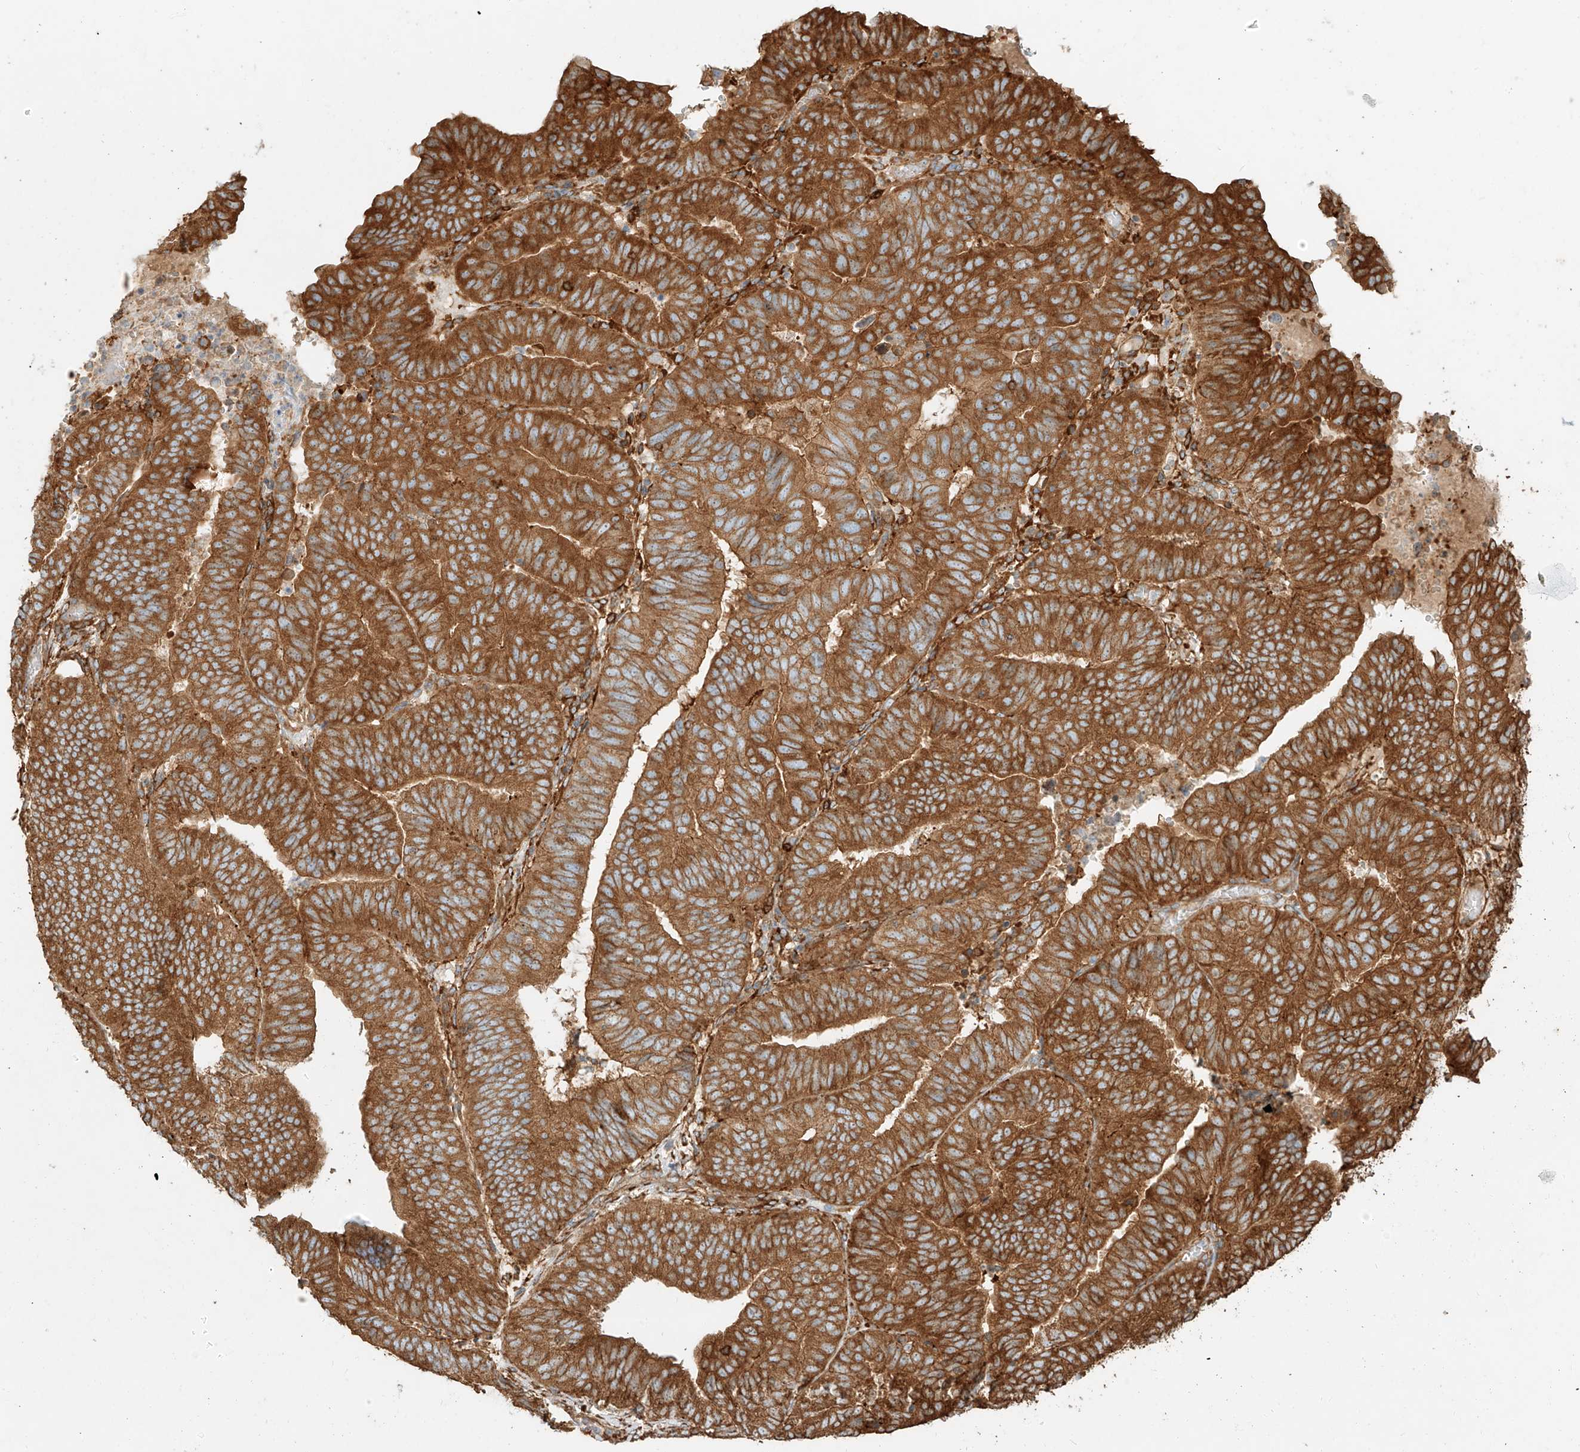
{"staining": {"intensity": "strong", "quantity": ">75%", "location": "cytoplasmic/membranous"}, "tissue": "endometrial cancer", "cell_type": "Tumor cells", "image_type": "cancer", "snomed": [{"axis": "morphology", "description": "Adenocarcinoma, NOS"}, {"axis": "topography", "description": "Uterus"}], "caption": "A brown stain shows strong cytoplasmic/membranous staining of a protein in adenocarcinoma (endometrial) tumor cells.", "gene": "SNX9", "patient": {"sex": "female", "age": 77}}